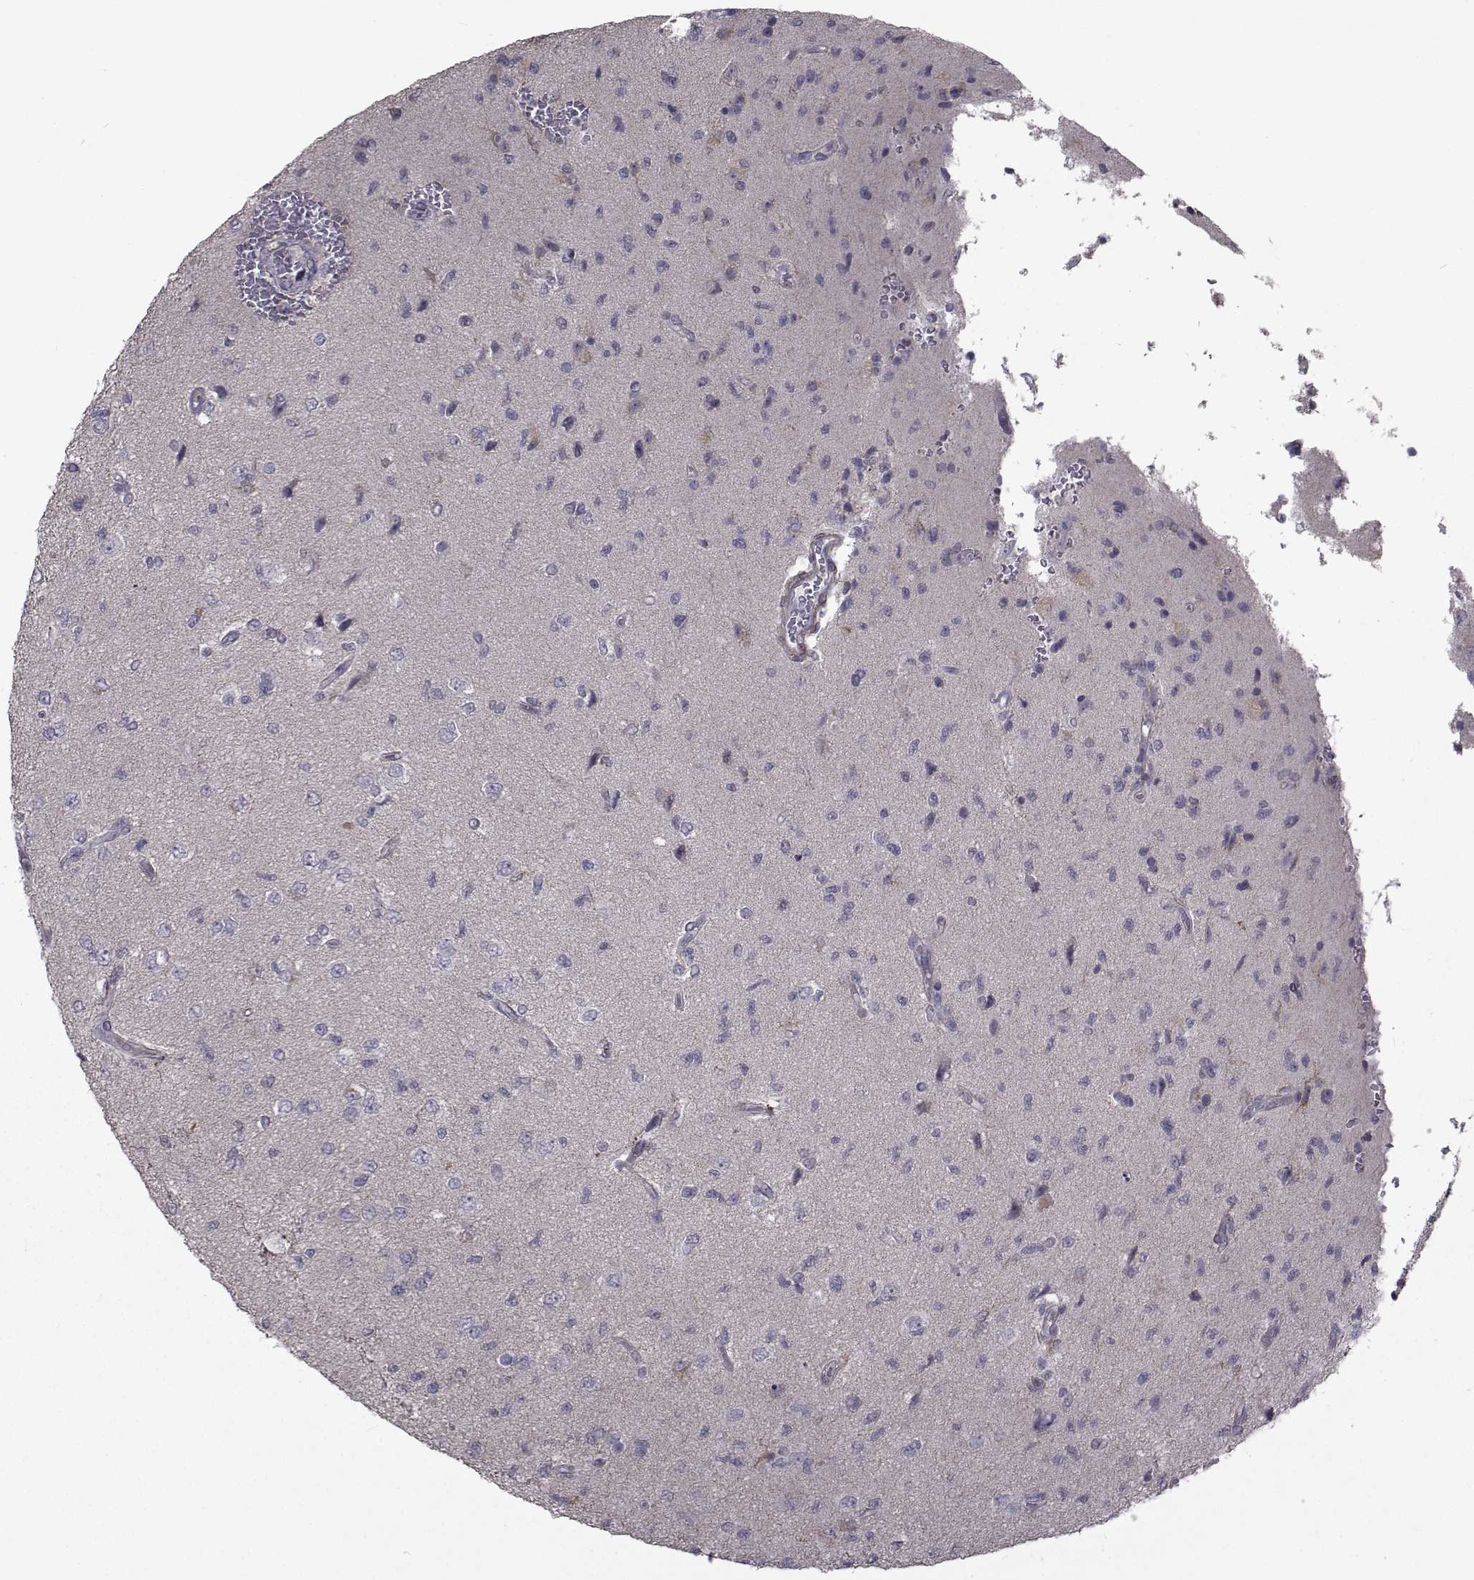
{"staining": {"intensity": "negative", "quantity": "none", "location": "none"}, "tissue": "glioma", "cell_type": "Tumor cells", "image_type": "cancer", "snomed": [{"axis": "morphology", "description": "Glioma, malignant, High grade"}, {"axis": "topography", "description": "Brain"}], "caption": "Tumor cells are negative for protein expression in human malignant glioma (high-grade).", "gene": "FDXR", "patient": {"sex": "male", "age": 56}}